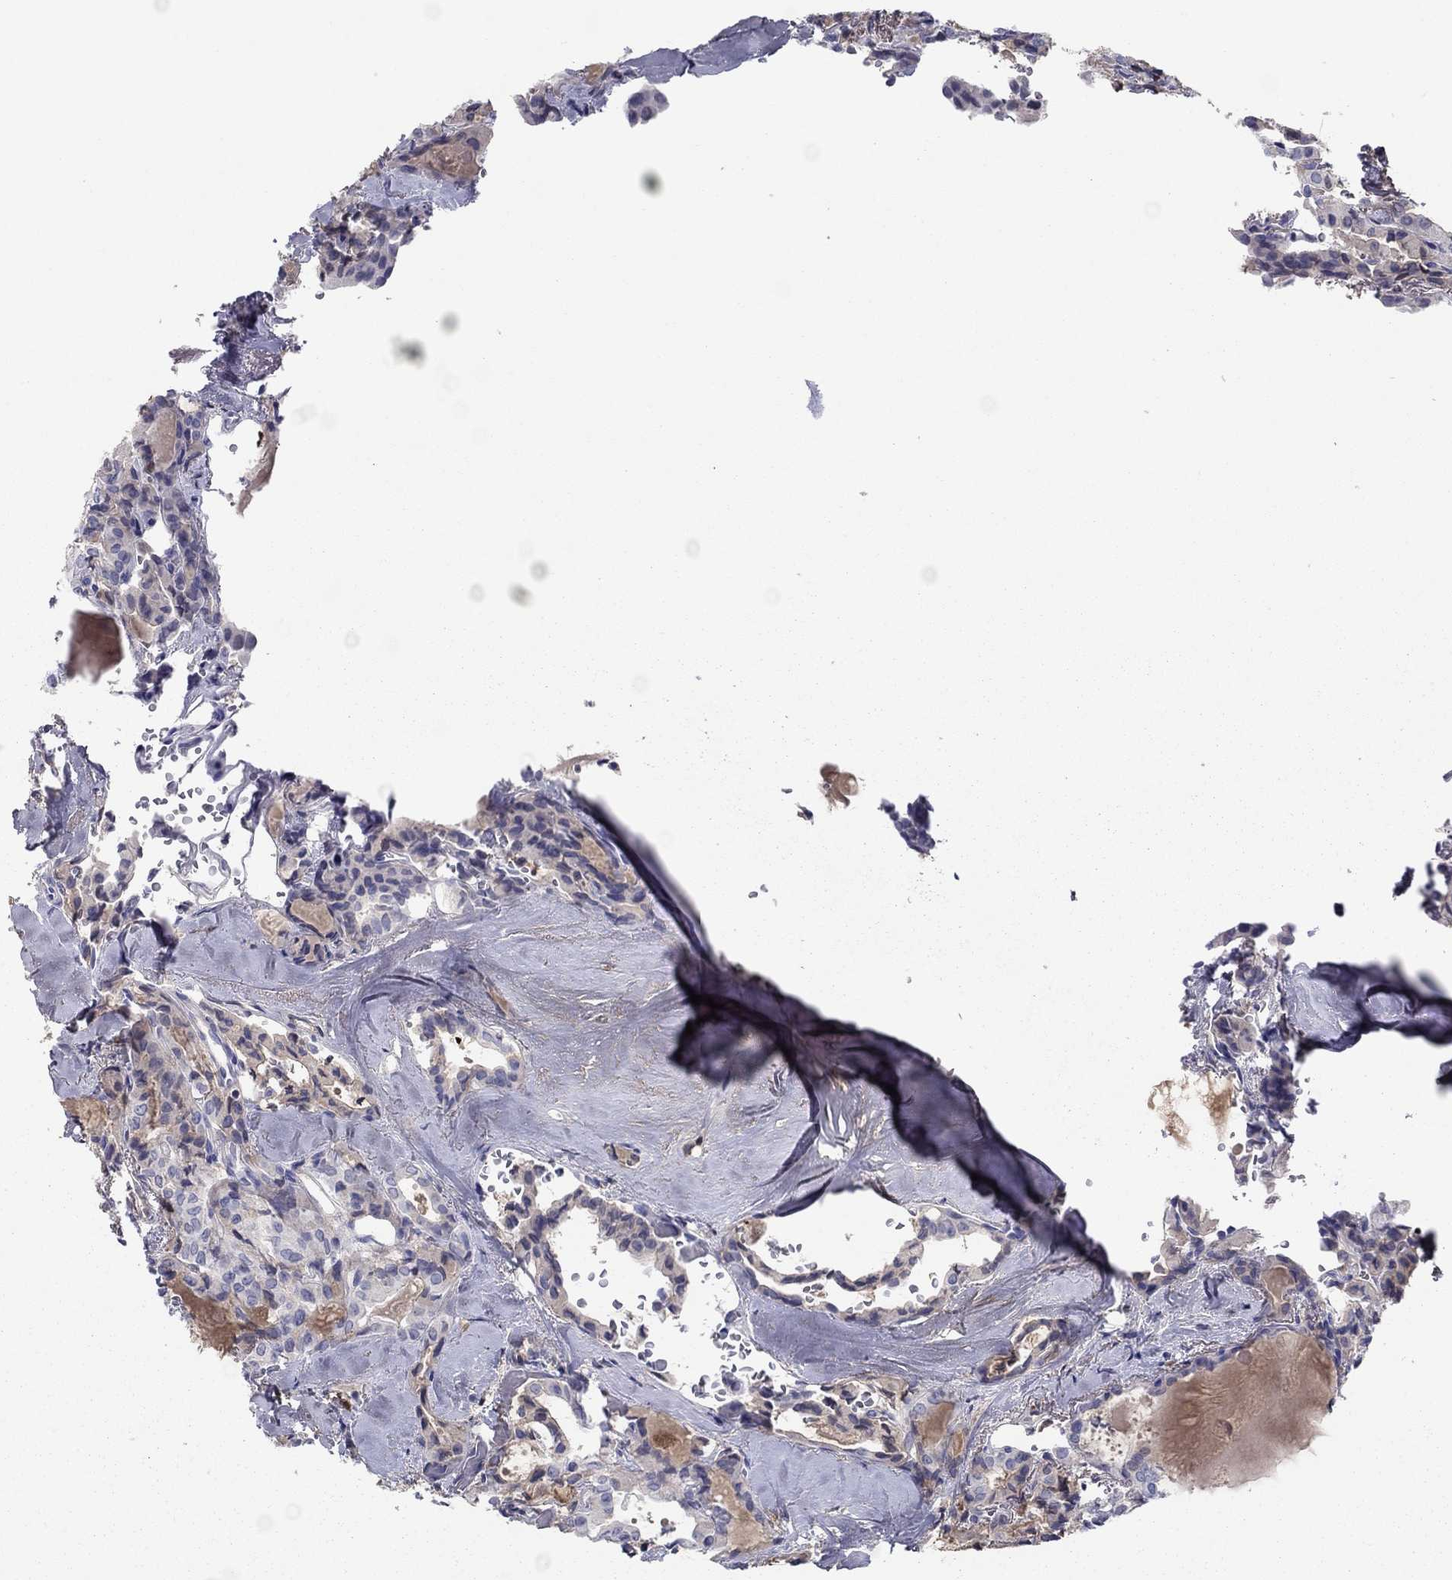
{"staining": {"intensity": "negative", "quantity": "none", "location": "none"}, "tissue": "thyroid cancer", "cell_type": "Tumor cells", "image_type": "cancer", "snomed": [{"axis": "morphology", "description": "Papillary adenocarcinoma, NOS"}, {"axis": "topography", "description": "Thyroid gland"}], "caption": "IHC image of neoplastic tissue: thyroid papillary adenocarcinoma stained with DAB displays no significant protein staining in tumor cells.", "gene": "HPX", "patient": {"sex": "female", "age": 41}}